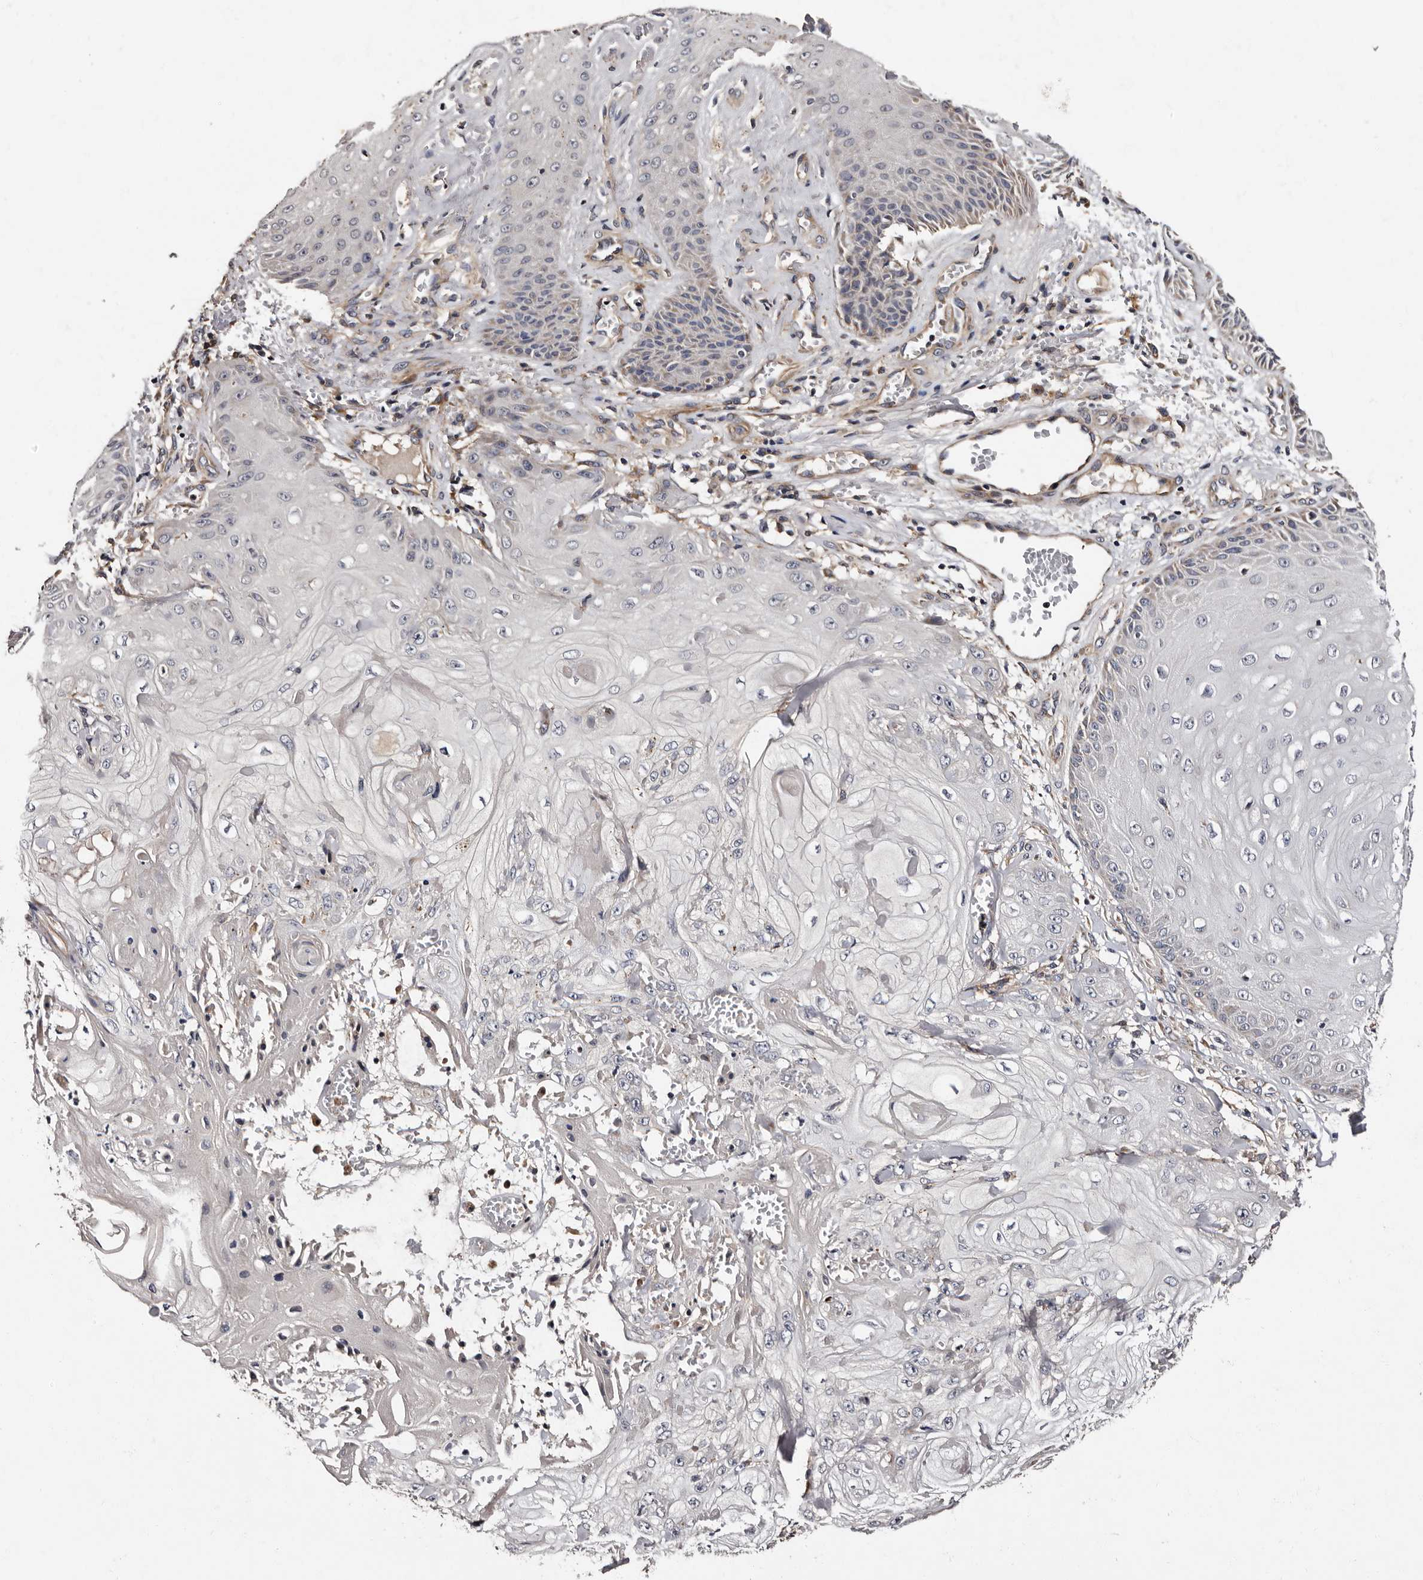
{"staining": {"intensity": "negative", "quantity": "none", "location": "none"}, "tissue": "skin cancer", "cell_type": "Tumor cells", "image_type": "cancer", "snomed": [{"axis": "morphology", "description": "Squamous cell carcinoma, NOS"}, {"axis": "topography", "description": "Skin"}], "caption": "Immunohistochemistry histopathology image of skin squamous cell carcinoma stained for a protein (brown), which demonstrates no expression in tumor cells.", "gene": "ADCK5", "patient": {"sex": "male", "age": 74}}